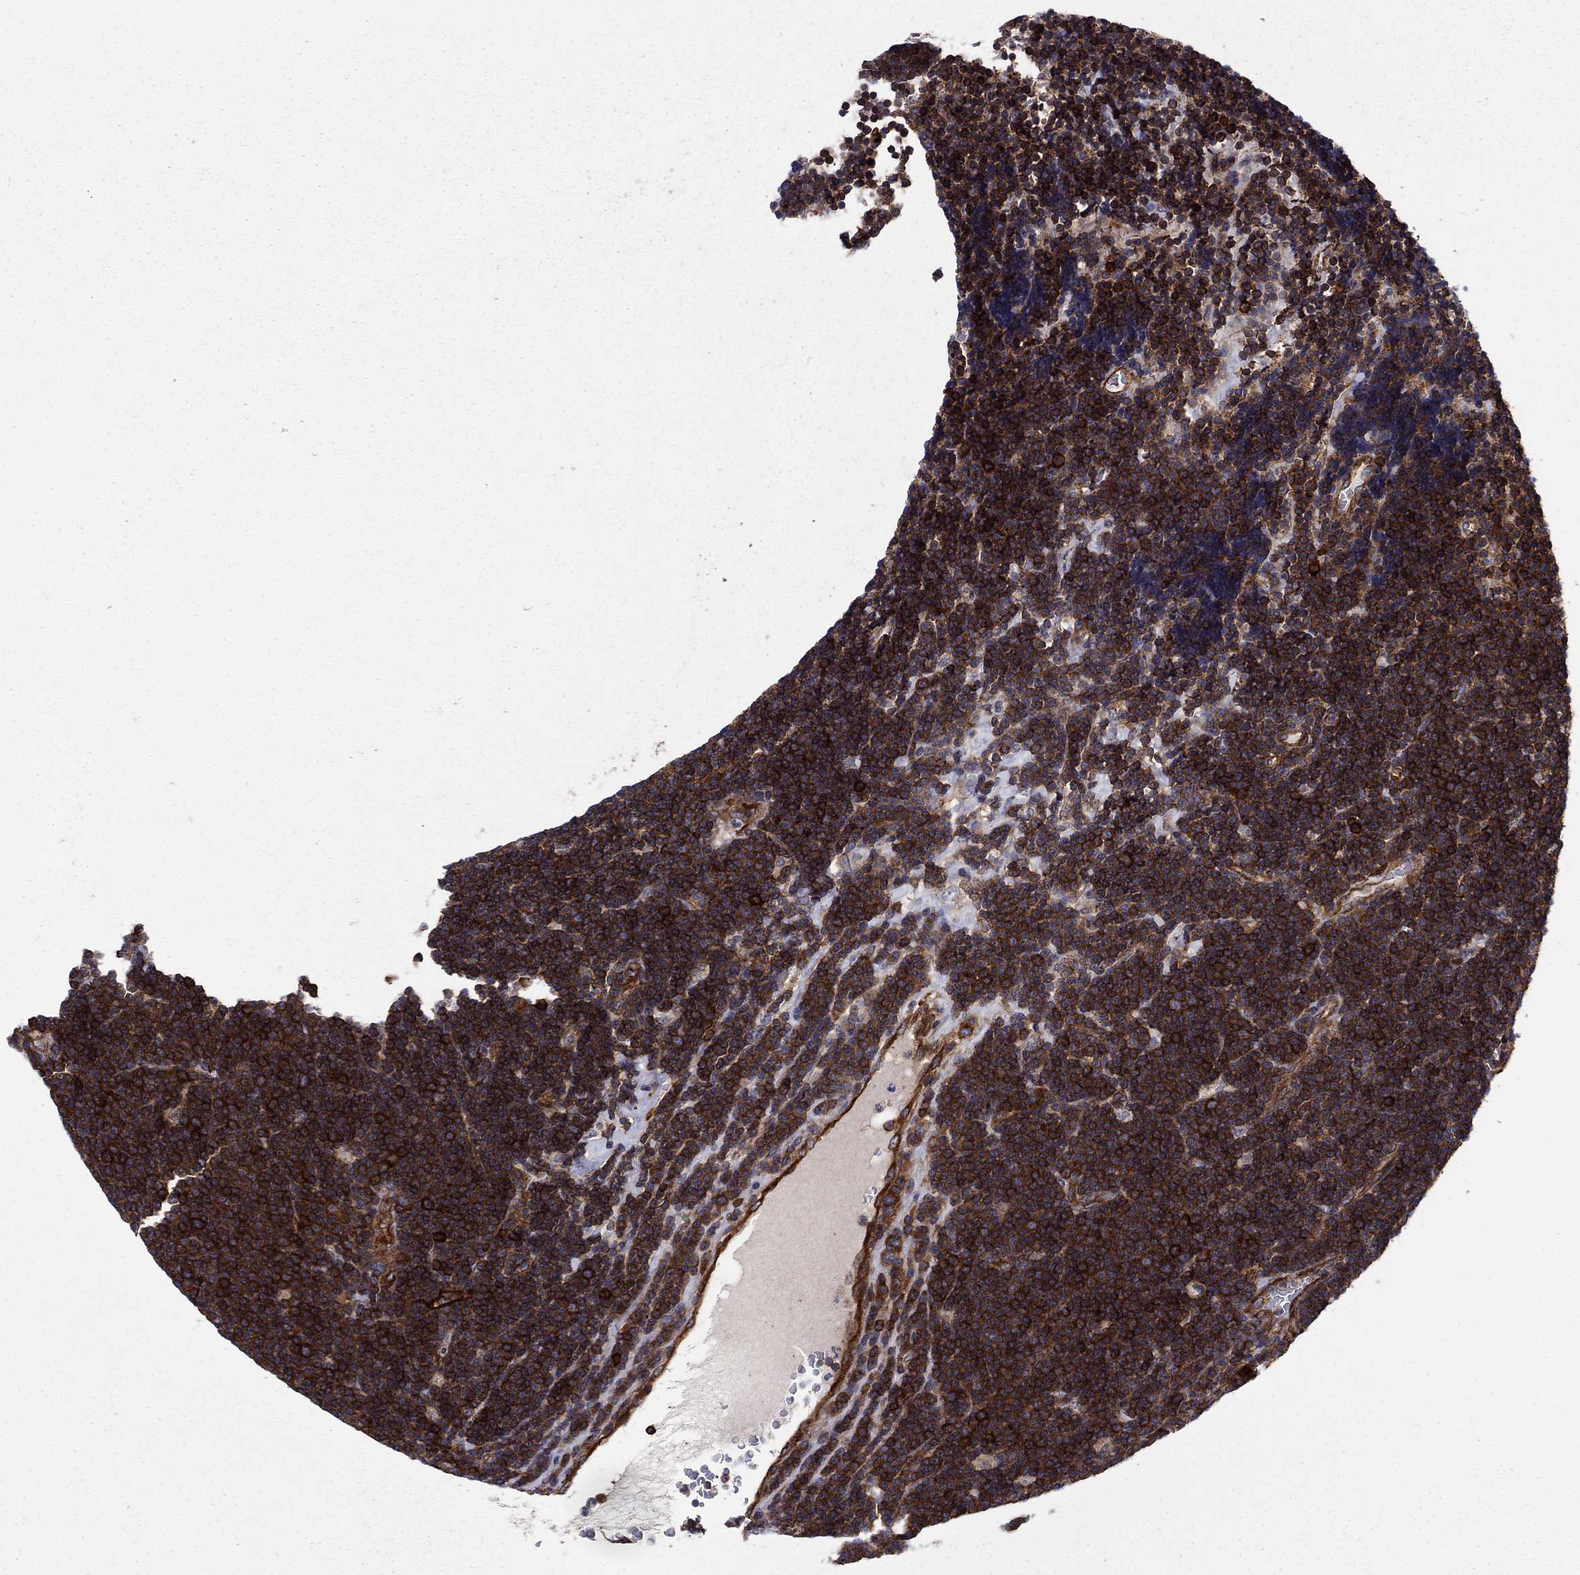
{"staining": {"intensity": "strong", "quantity": ">75%", "location": "cytoplasmic/membranous"}, "tissue": "lymphoma", "cell_type": "Tumor cells", "image_type": "cancer", "snomed": [{"axis": "morphology", "description": "Malignant lymphoma, non-Hodgkin's type, Low grade"}, {"axis": "topography", "description": "Brain"}], "caption": "Protein analysis of lymphoma tissue reveals strong cytoplasmic/membranous staining in about >75% of tumor cells.", "gene": "EHBP1L1", "patient": {"sex": "female", "age": 66}}